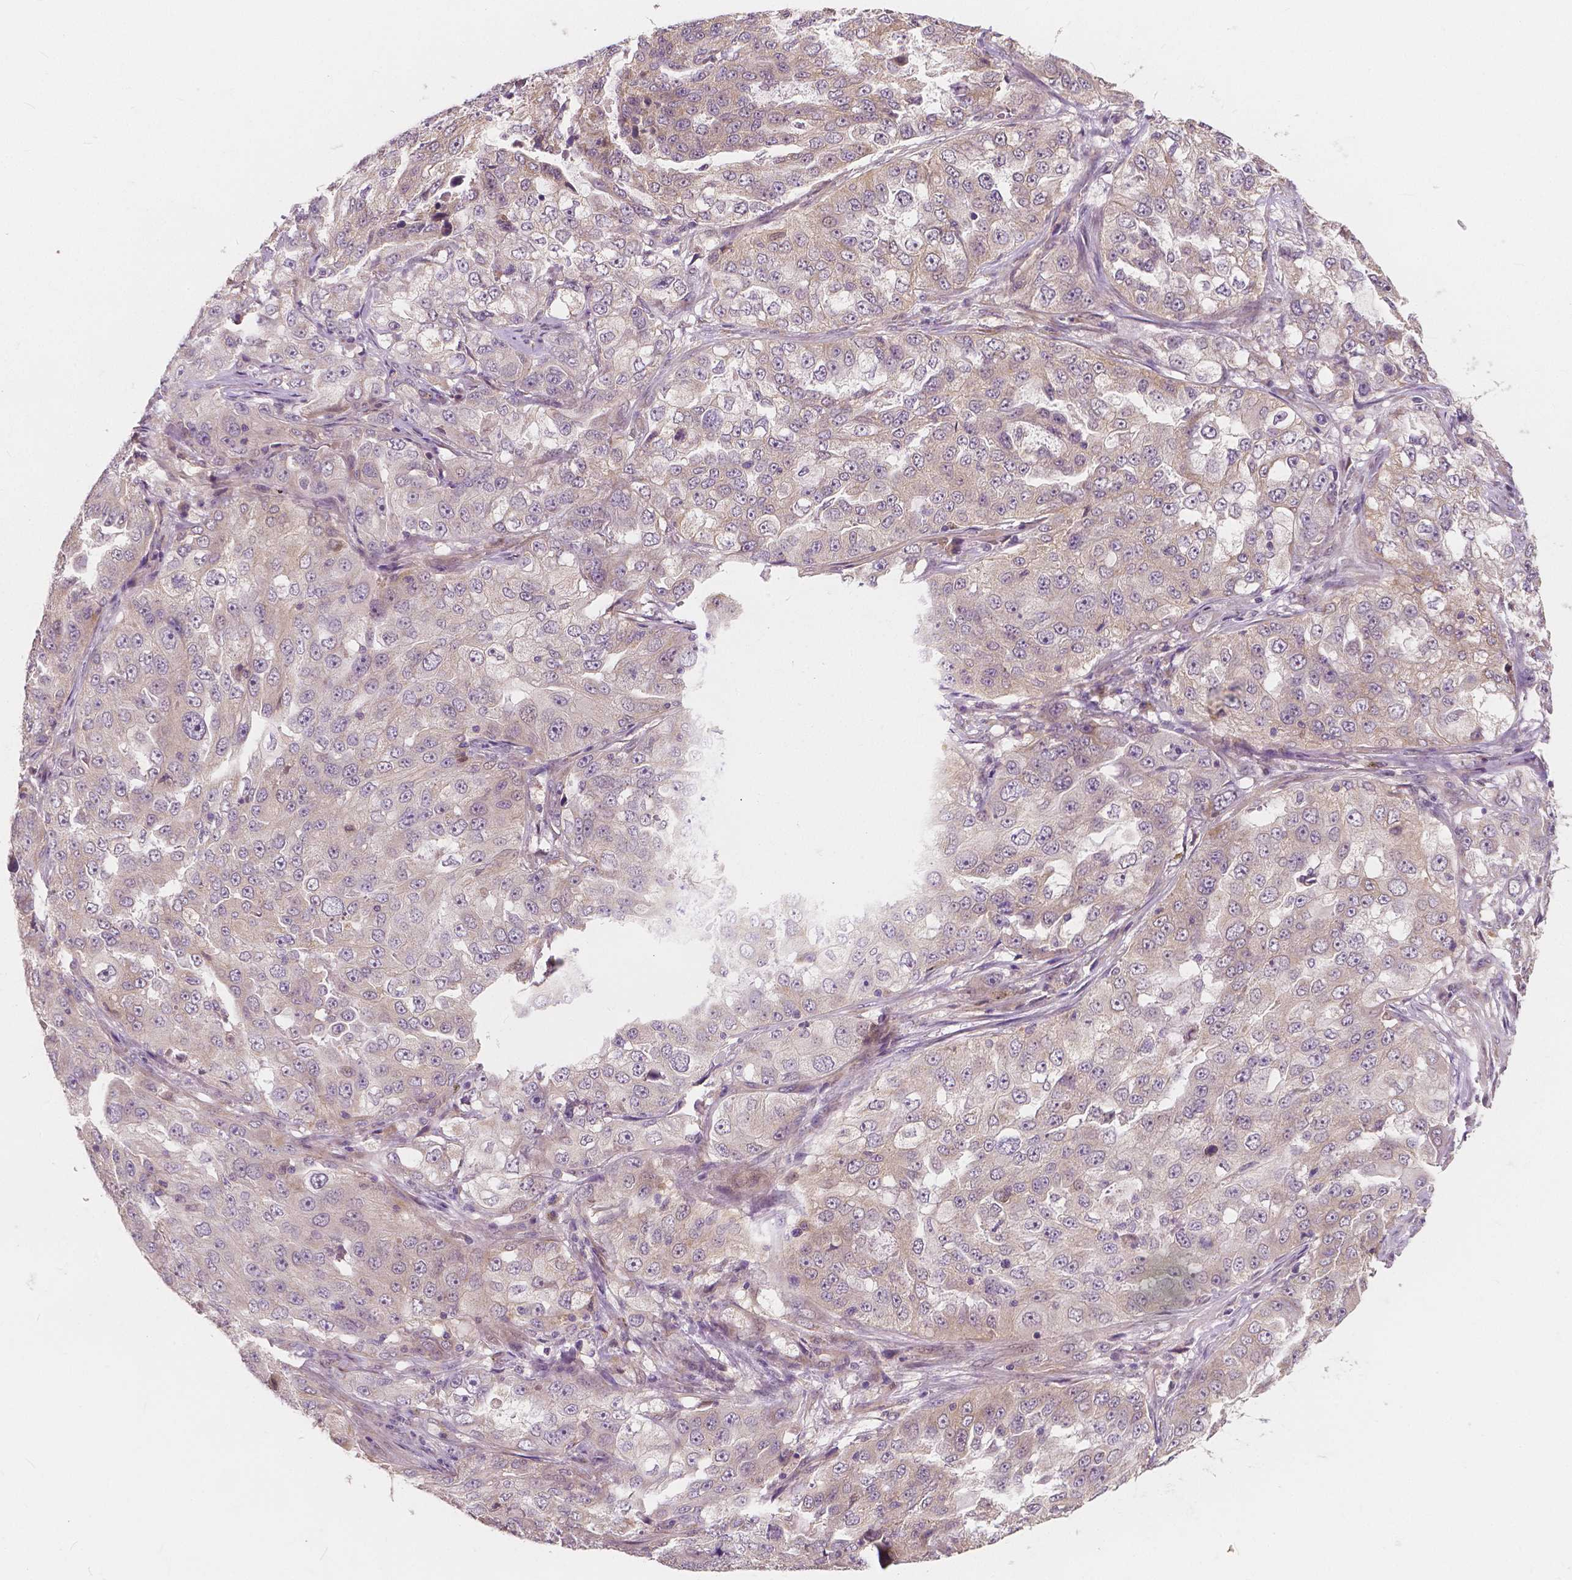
{"staining": {"intensity": "weak", "quantity": "<25%", "location": "cytoplasmic/membranous"}, "tissue": "lung cancer", "cell_type": "Tumor cells", "image_type": "cancer", "snomed": [{"axis": "morphology", "description": "Adenocarcinoma, NOS"}, {"axis": "topography", "description": "Lung"}], "caption": "There is no significant staining in tumor cells of lung cancer (adenocarcinoma).", "gene": "SNX12", "patient": {"sex": "female", "age": 61}}